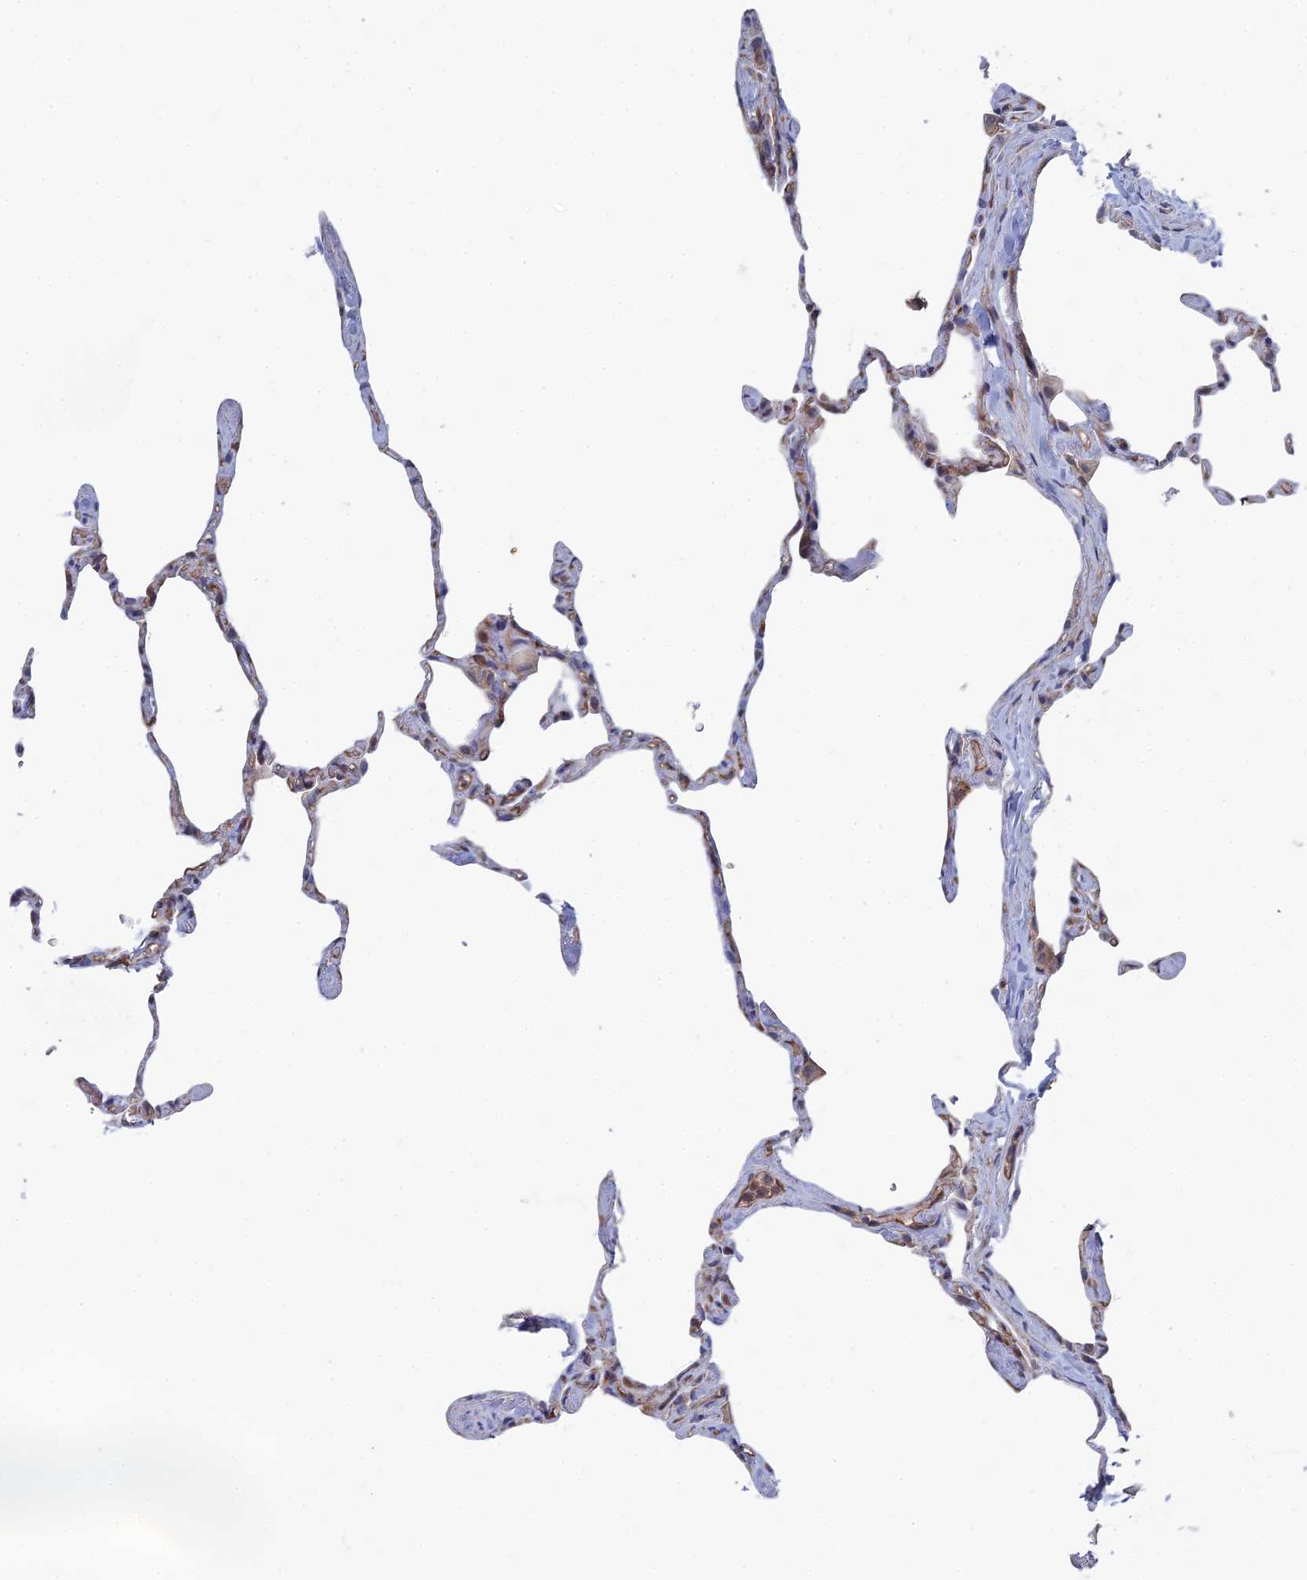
{"staining": {"intensity": "weak", "quantity": "<25%", "location": "cytoplasmic/membranous"}, "tissue": "lung", "cell_type": "Alveolar cells", "image_type": "normal", "snomed": [{"axis": "morphology", "description": "Normal tissue, NOS"}, {"axis": "topography", "description": "Lung"}], "caption": "A high-resolution image shows immunohistochemistry staining of unremarkable lung, which shows no significant staining in alveolar cells.", "gene": "ARAP3", "patient": {"sex": "male", "age": 65}}